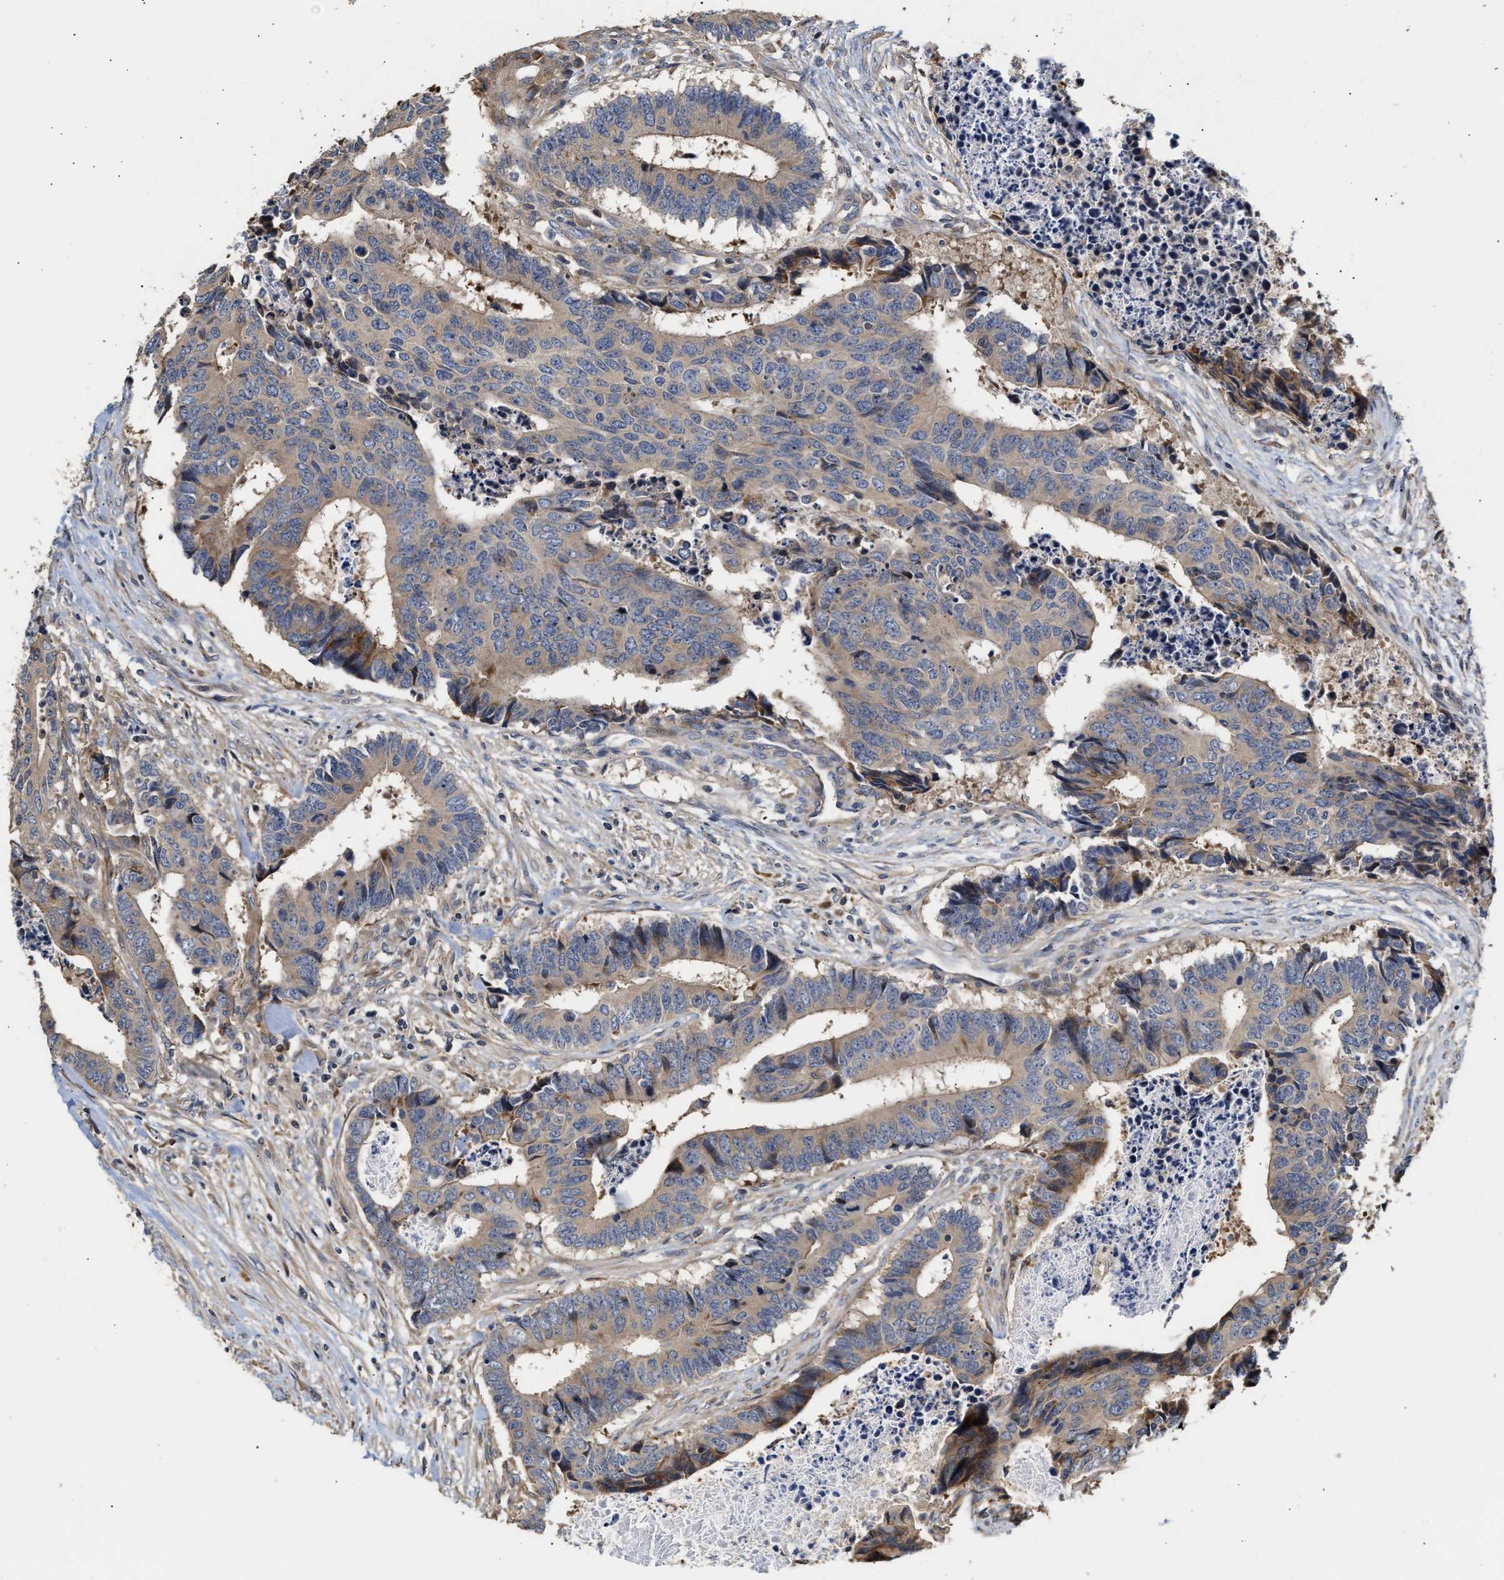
{"staining": {"intensity": "weak", "quantity": "25%-75%", "location": "cytoplasmic/membranous"}, "tissue": "colorectal cancer", "cell_type": "Tumor cells", "image_type": "cancer", "snomed": [{"axis": "morphology", "description": "Adenocarcinoma, NOS"}, {"axis": "topography", "description": "Rectum"}], "caption": "Immunohistochemical staining of human colorectal cancer (adenocarcinoma) reveals weak cytoplasmic/membranous protein positivity in approximately 25%-75% of tumor cells.", "gene": "CLIP2", "patient": {"sex": "male", "age": 84}}